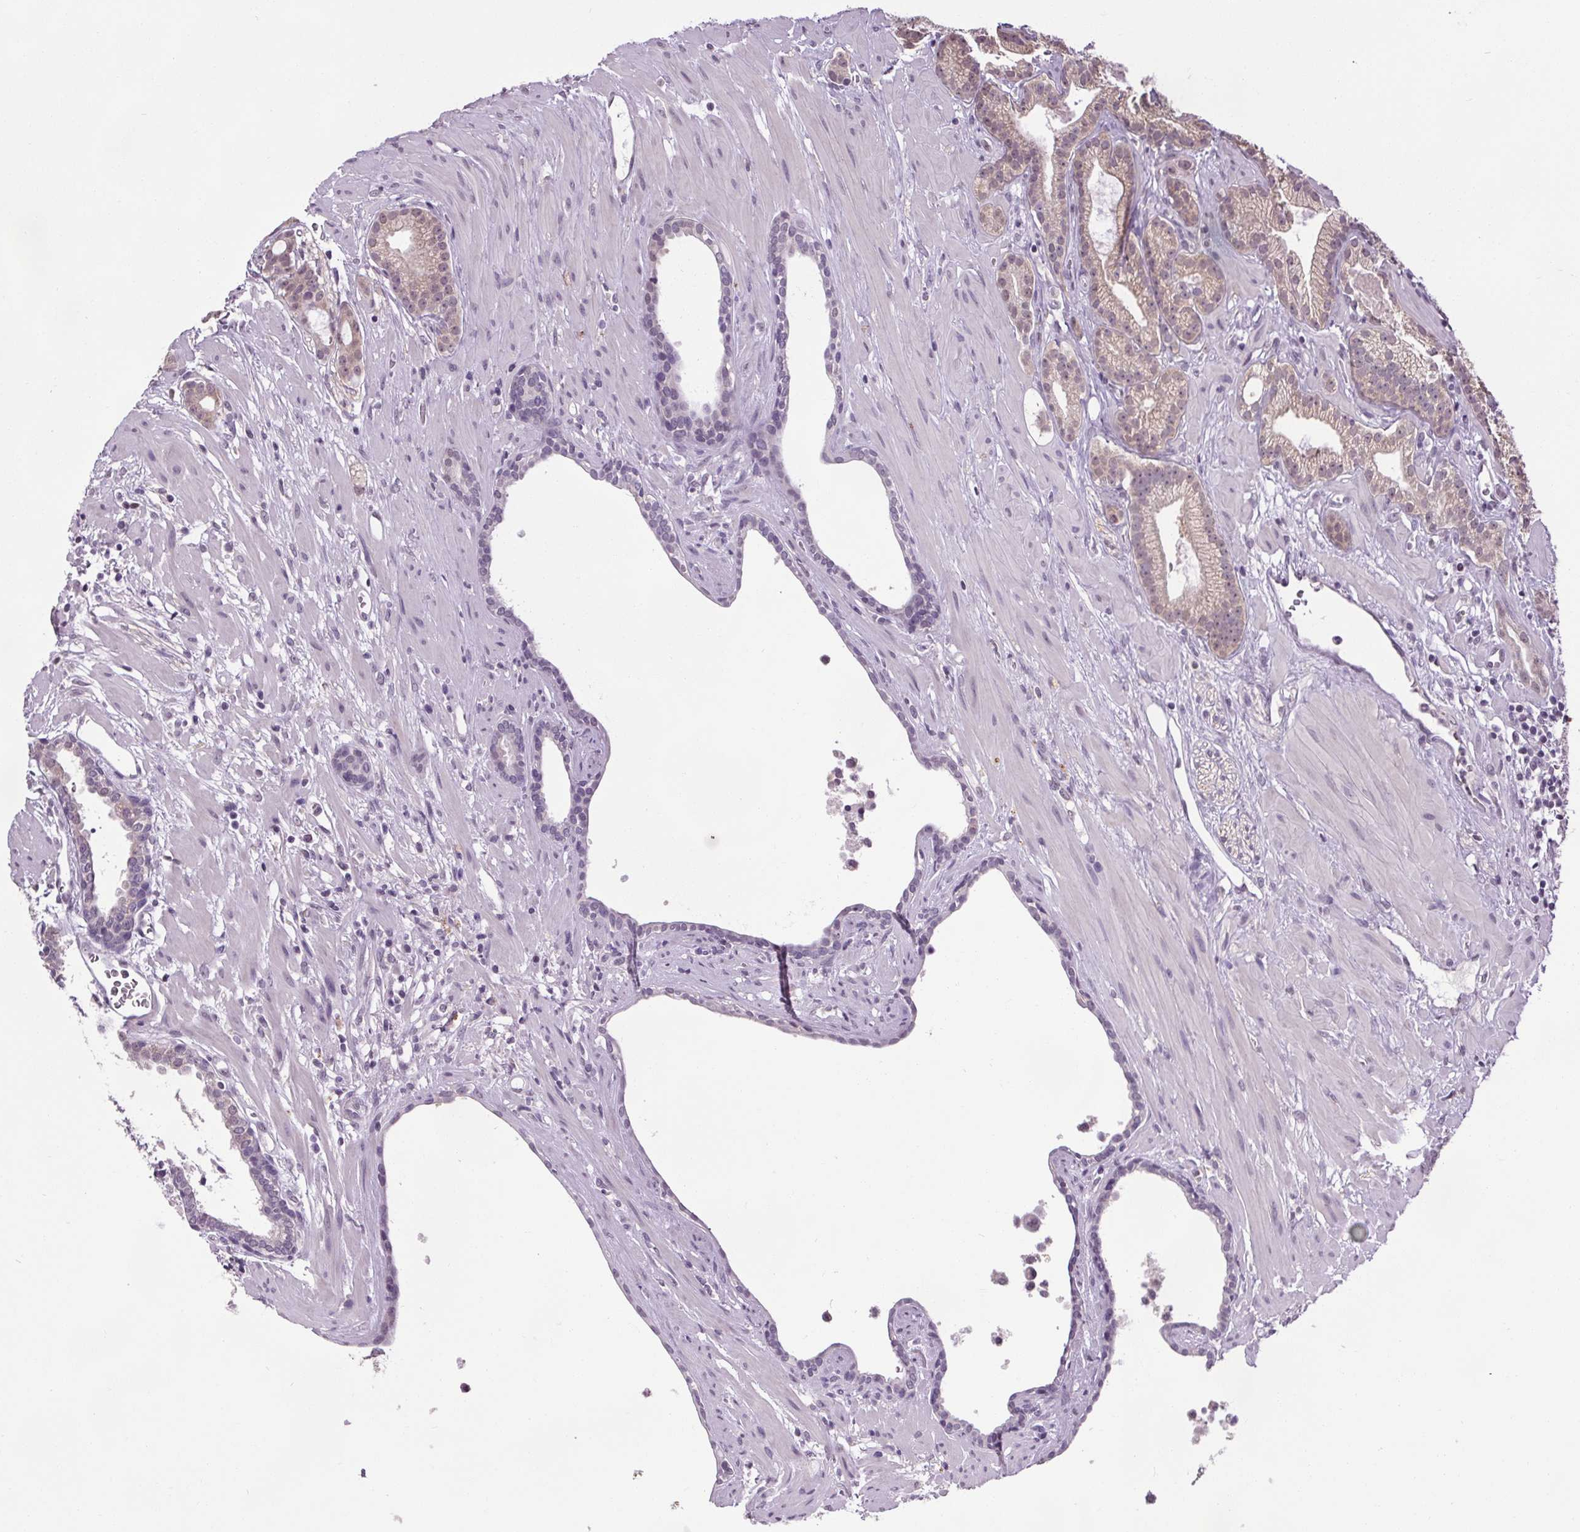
{"staining": {"intensity": "weak", "quantity": "25%-75%", "location": "cytoplasmic/membranous"}, "tissue": "prostate cancer", "cell_type": "Tumor cells", "image_type": "cancer", "snomed": [{"axis": "morphology", "description": "Adenocarcinoma, Low grade"}, {"axis": "topography", "description": "Prostate"}], "caption": "This micrograph reveals immunohistochemistry (IHC) staining of prostate cancer, with low weak cytoplasmic/membranous positivity in approximately 25%-75% of tumor cells.", "gene": "SLC2A9", "patient": {"sex": "male", "age": 57}}